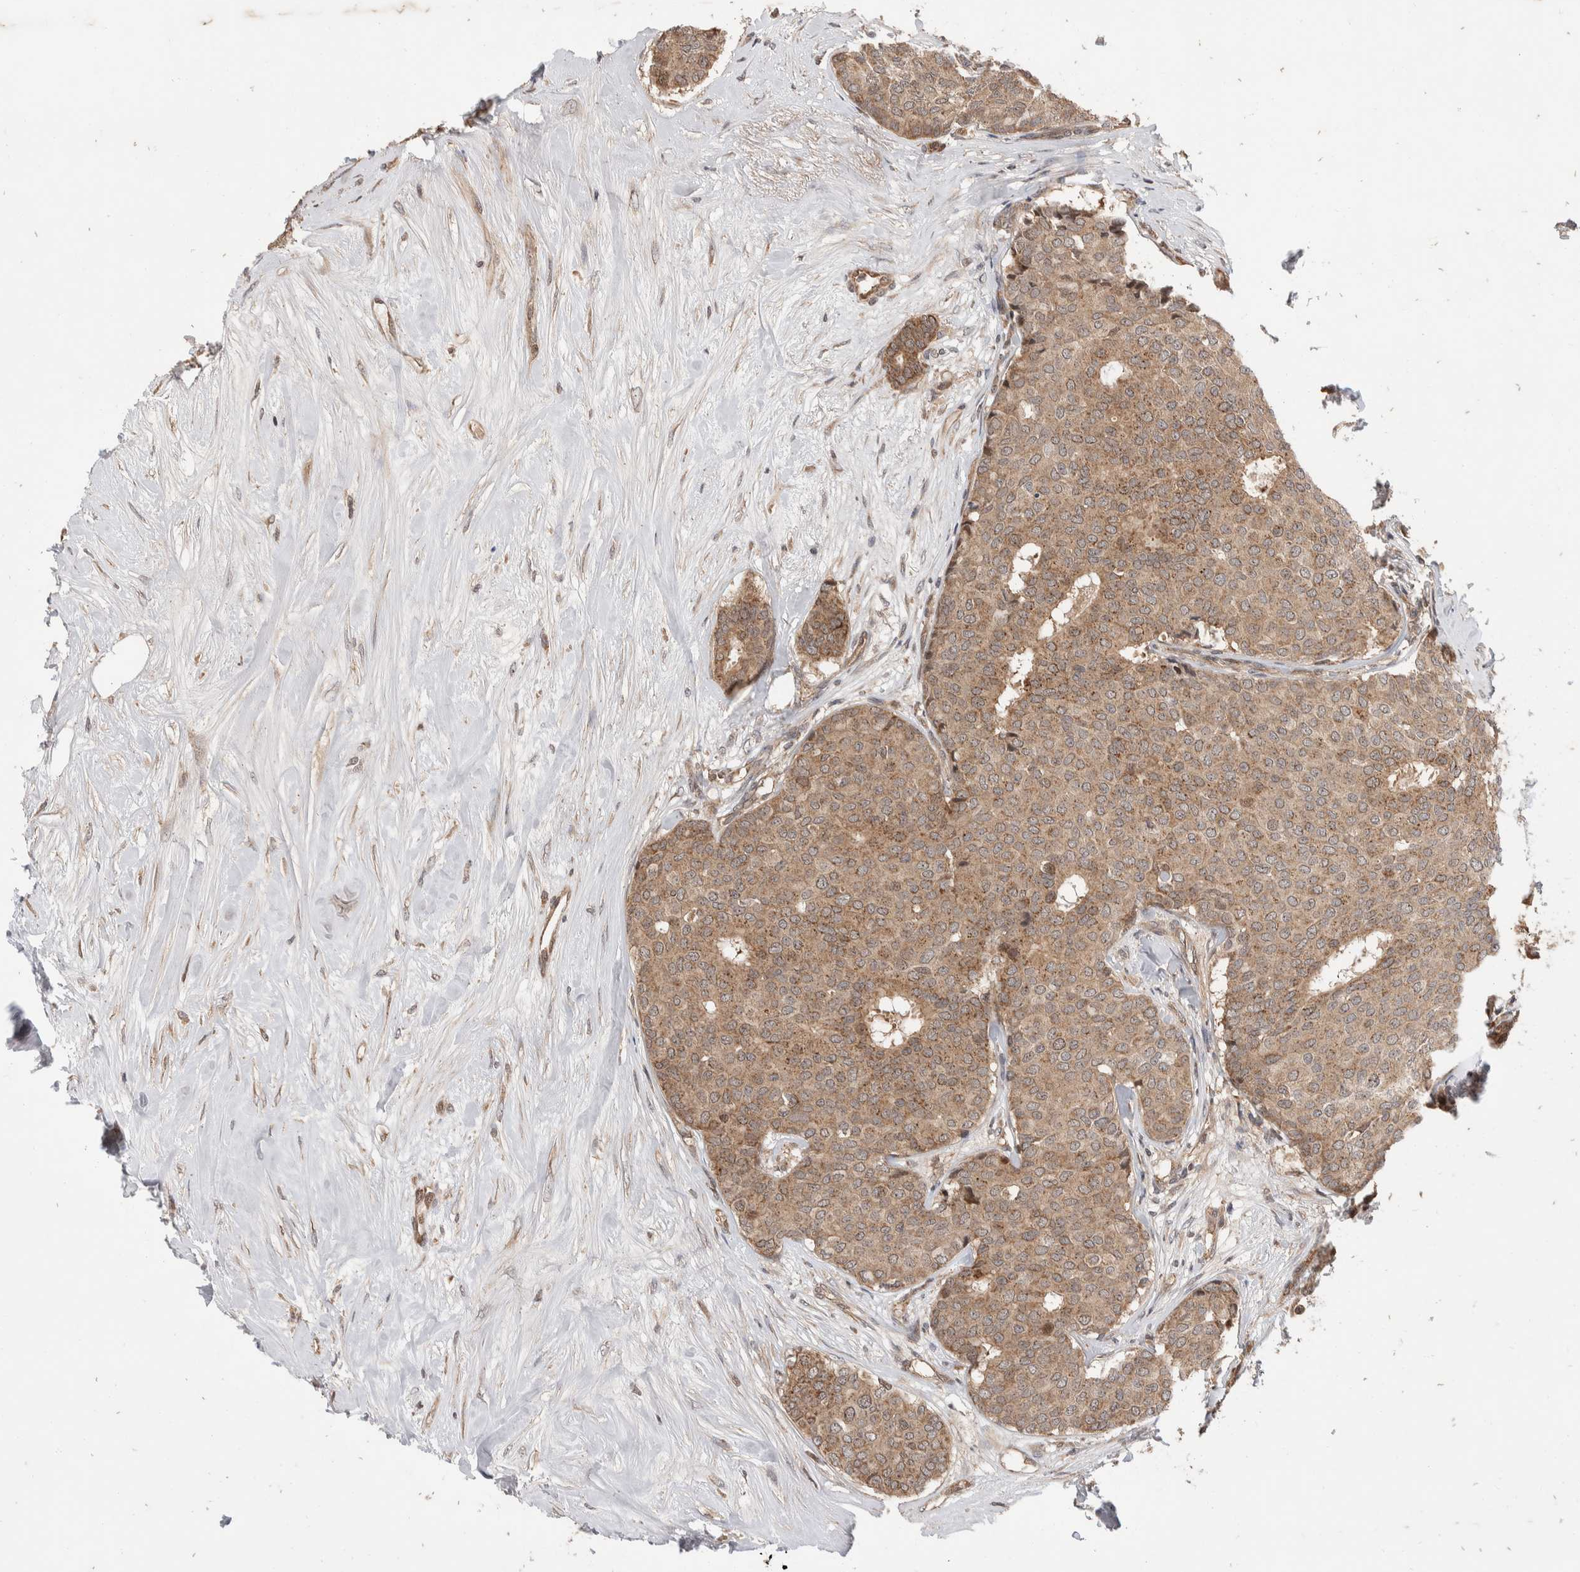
{"staining": {"intensity": "moderate", "quantity": ">75%", "location": "cytoplasmic/membranous,nuclear"}, "tissue": "breast cancer", "cell_type": "Tumor cells", "image_type": "cancer", "snomed": [{"axis": "morphology", "description": "Duct carcinoma"}, {"axis": "topography", "description": "Breast"}], "caption": "Immunohistochemical staining of intraductal carcinoma (breast) reveals medium levels of moderate cytoplasmic/membranous and nuclear protein expression in approximately >75% of tumor cells.", "gene": "ABHD11", "patient": {"sex": "female", "age": 75}}